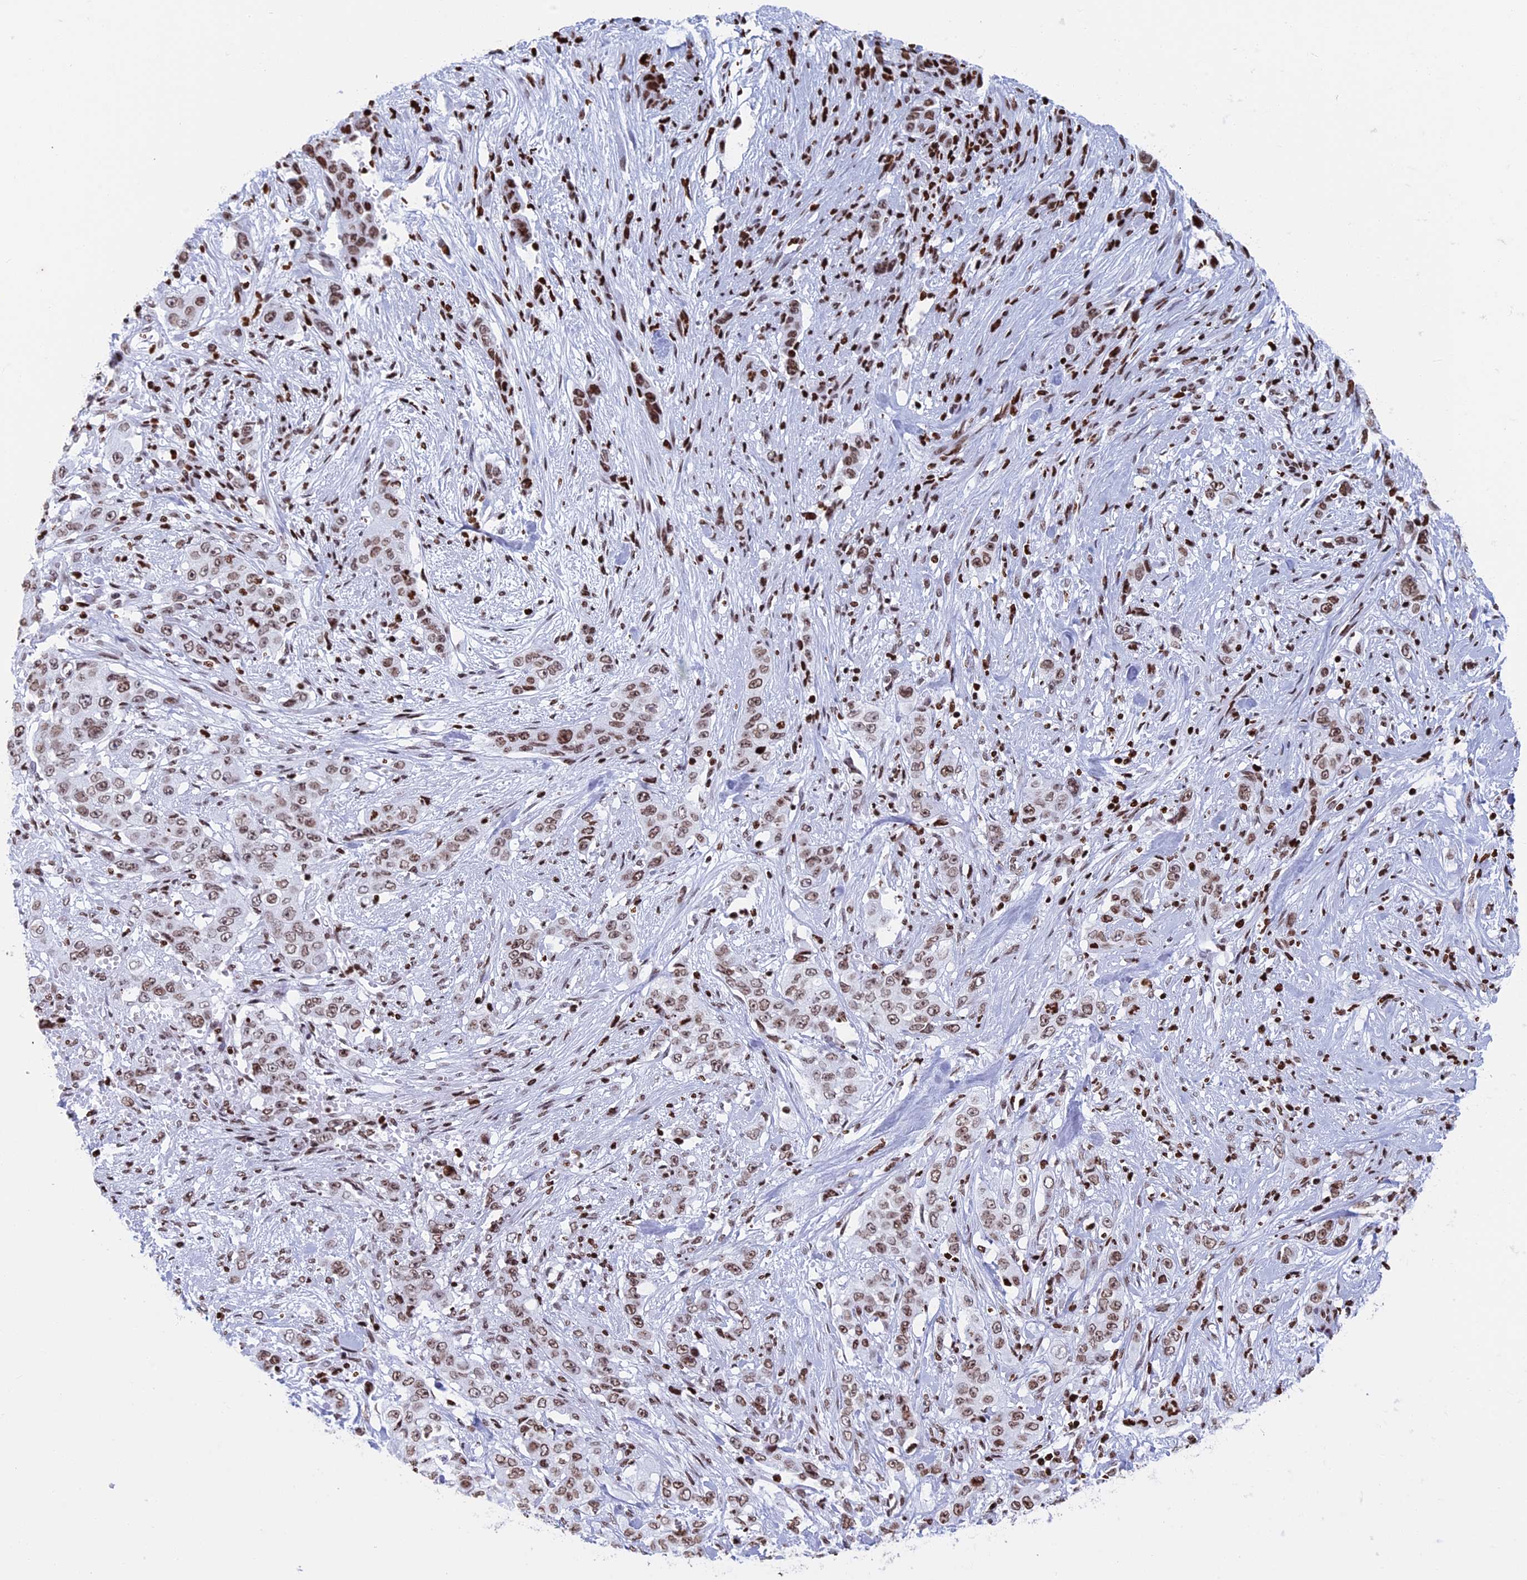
{"staining": {"intensity": "moderate", "quantity": ">75%", "location": "nuclear"}, "tissue": "stomach cancer", "cell_type": "Tumor cells", "image_type": "cancer", "snomed": [{"axis": "morphology", "description": "Adenocarcinoma, NOS"}, {"axis": "topography", "description": "Stomach, upper"}], "caption": "Stomach cancer (adenocarcinoma) stained with a brown dye reveals moderate nuclear positive positivity in about >75% of tumor cells.", "gene": "APOBEC3A", "patient": {"sex": "male", "age": 62}}